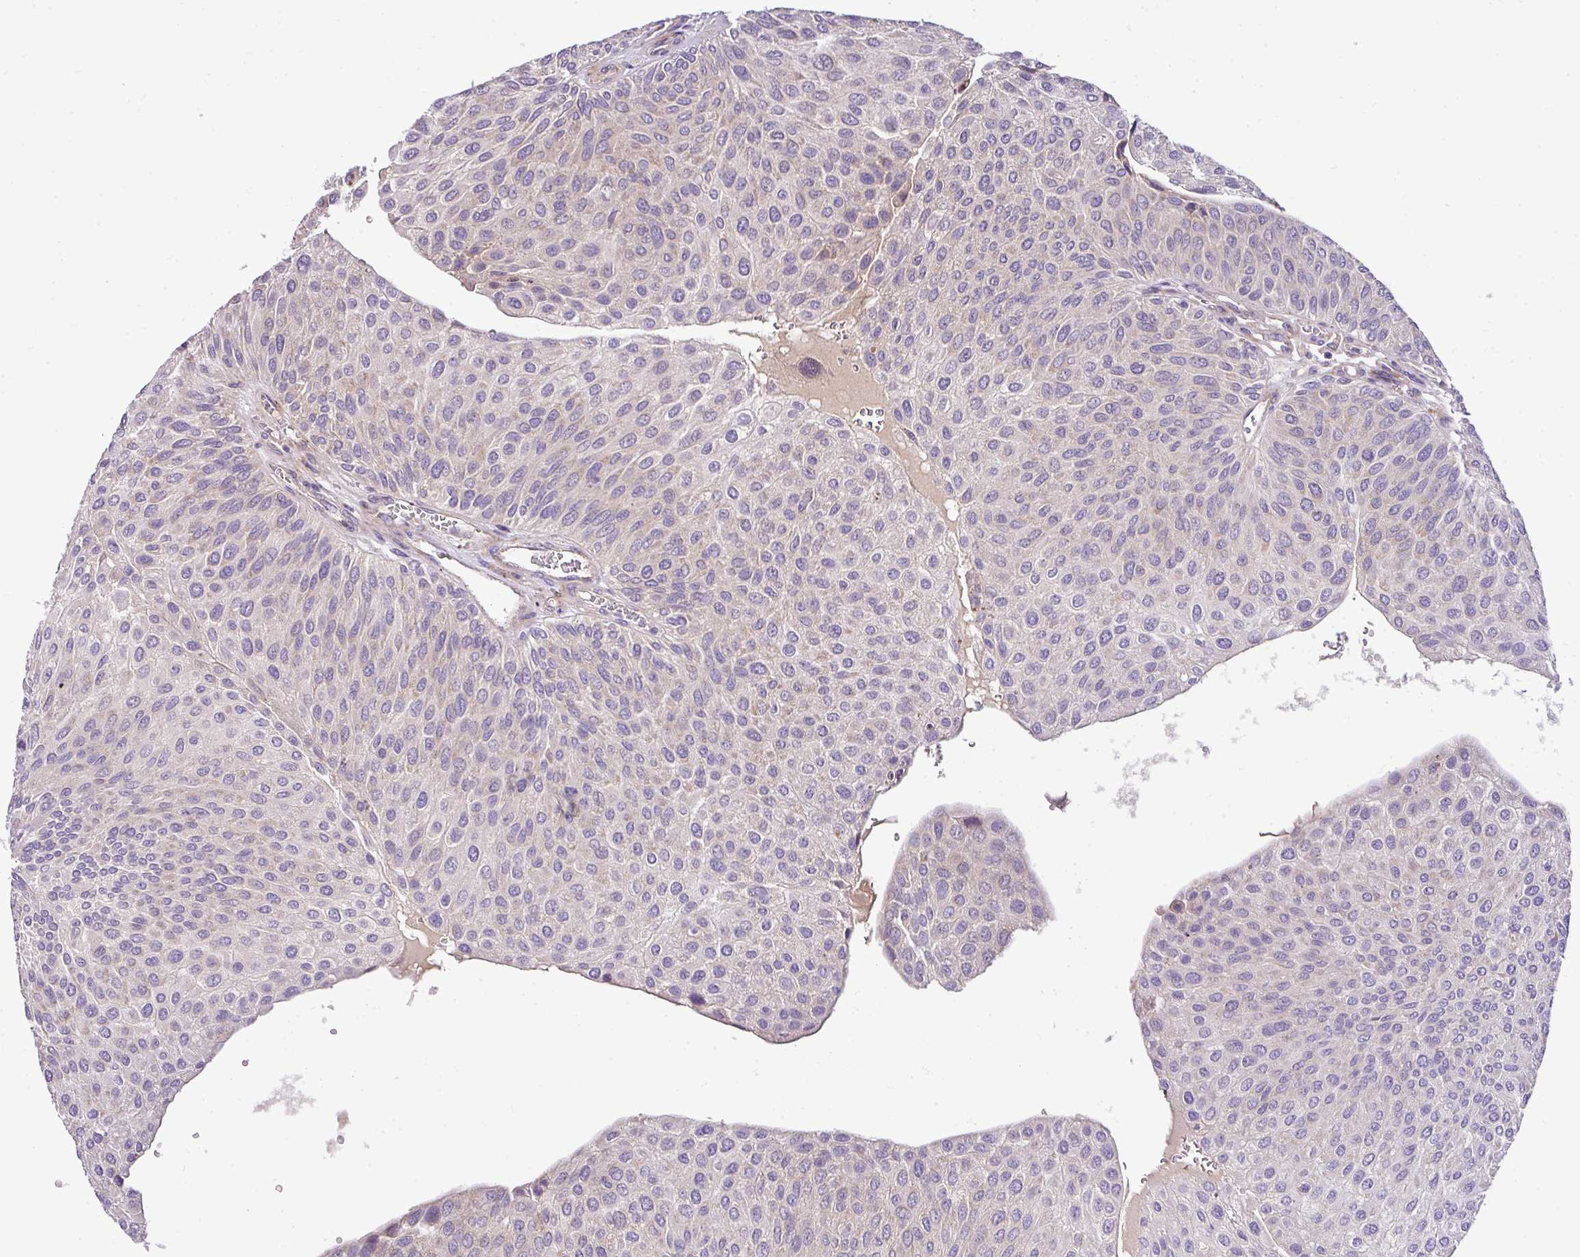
{"staining": {"intensity": "negative", "quantity": "none", "location": "none"}, "tissue": "urothelial cancer", "cell_type": "Tumor cells", "image_type": "cancer", "snomed": [{"axis": "morphology", "description": "Urothelial carcinoma, NOS"}, {"axis": "topography", "description": "Urinary bladder"}], "caption": "Transitional cell carcinoma was stained to show a protein in brown. There is no significant positivity in tumor cells.", "gene": "ANXA2R", "patient": {"sex": "male", "age": 67}}